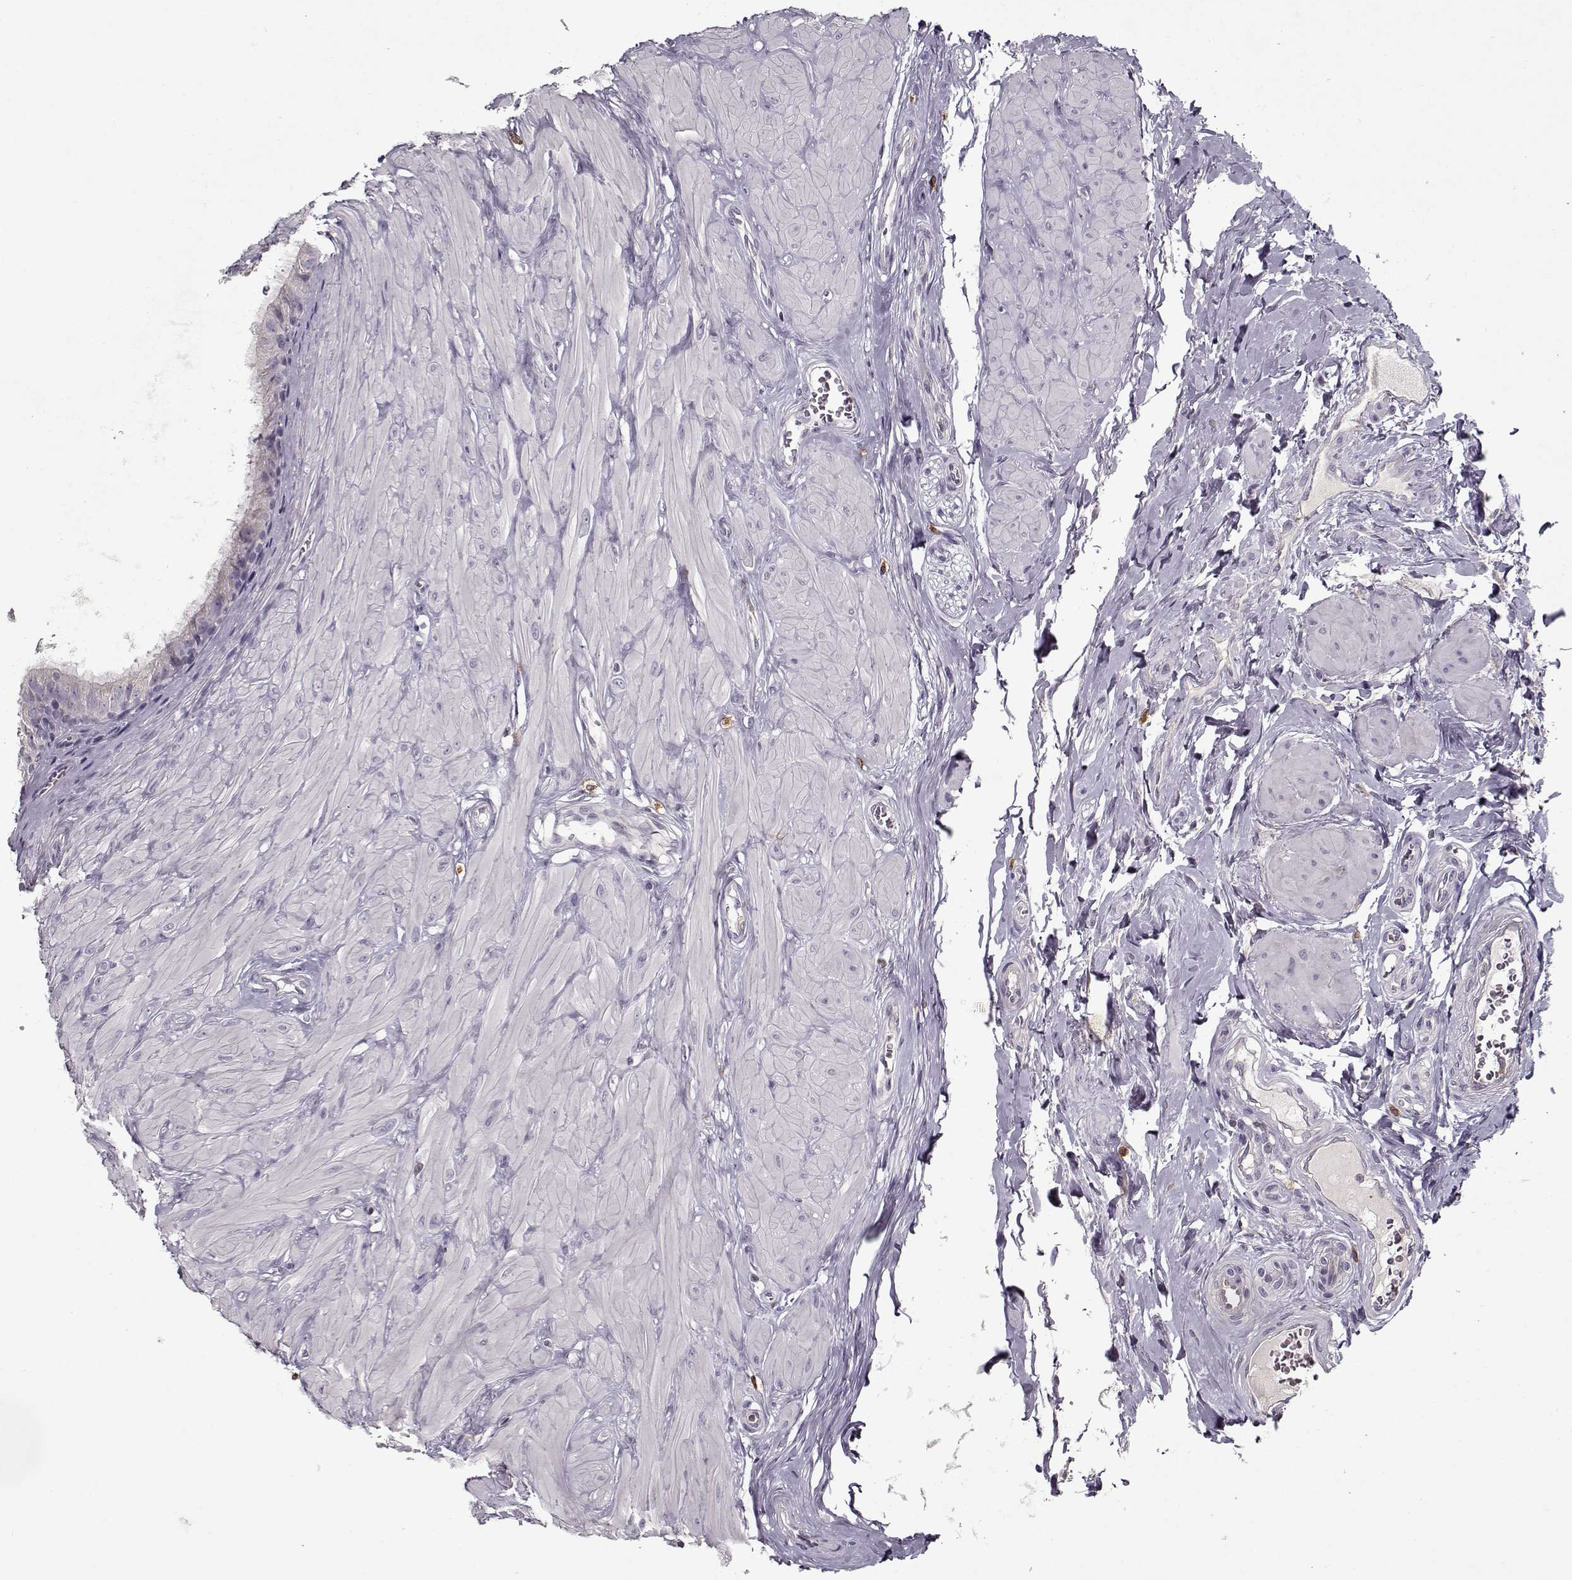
{"staining": {"intensity": "negative", "quantity": "none", "location": "none"}, "tissue": "epididymis", "cell_type": "Glandular cells", "image_type": "normal", "snomed": [{"axis": "morphology", "description": "Normal tissue, NOS"}, {"axis": "topography", "description": "Epididymis"}], "caption": "Photomicrograph shows no significant protein positivity in glandular cells of benign epididymis. (IHC, brightfield microscopy, high magnification).", "gene": "UNC13D", "patient": {"sex": "male", "age": 37}}